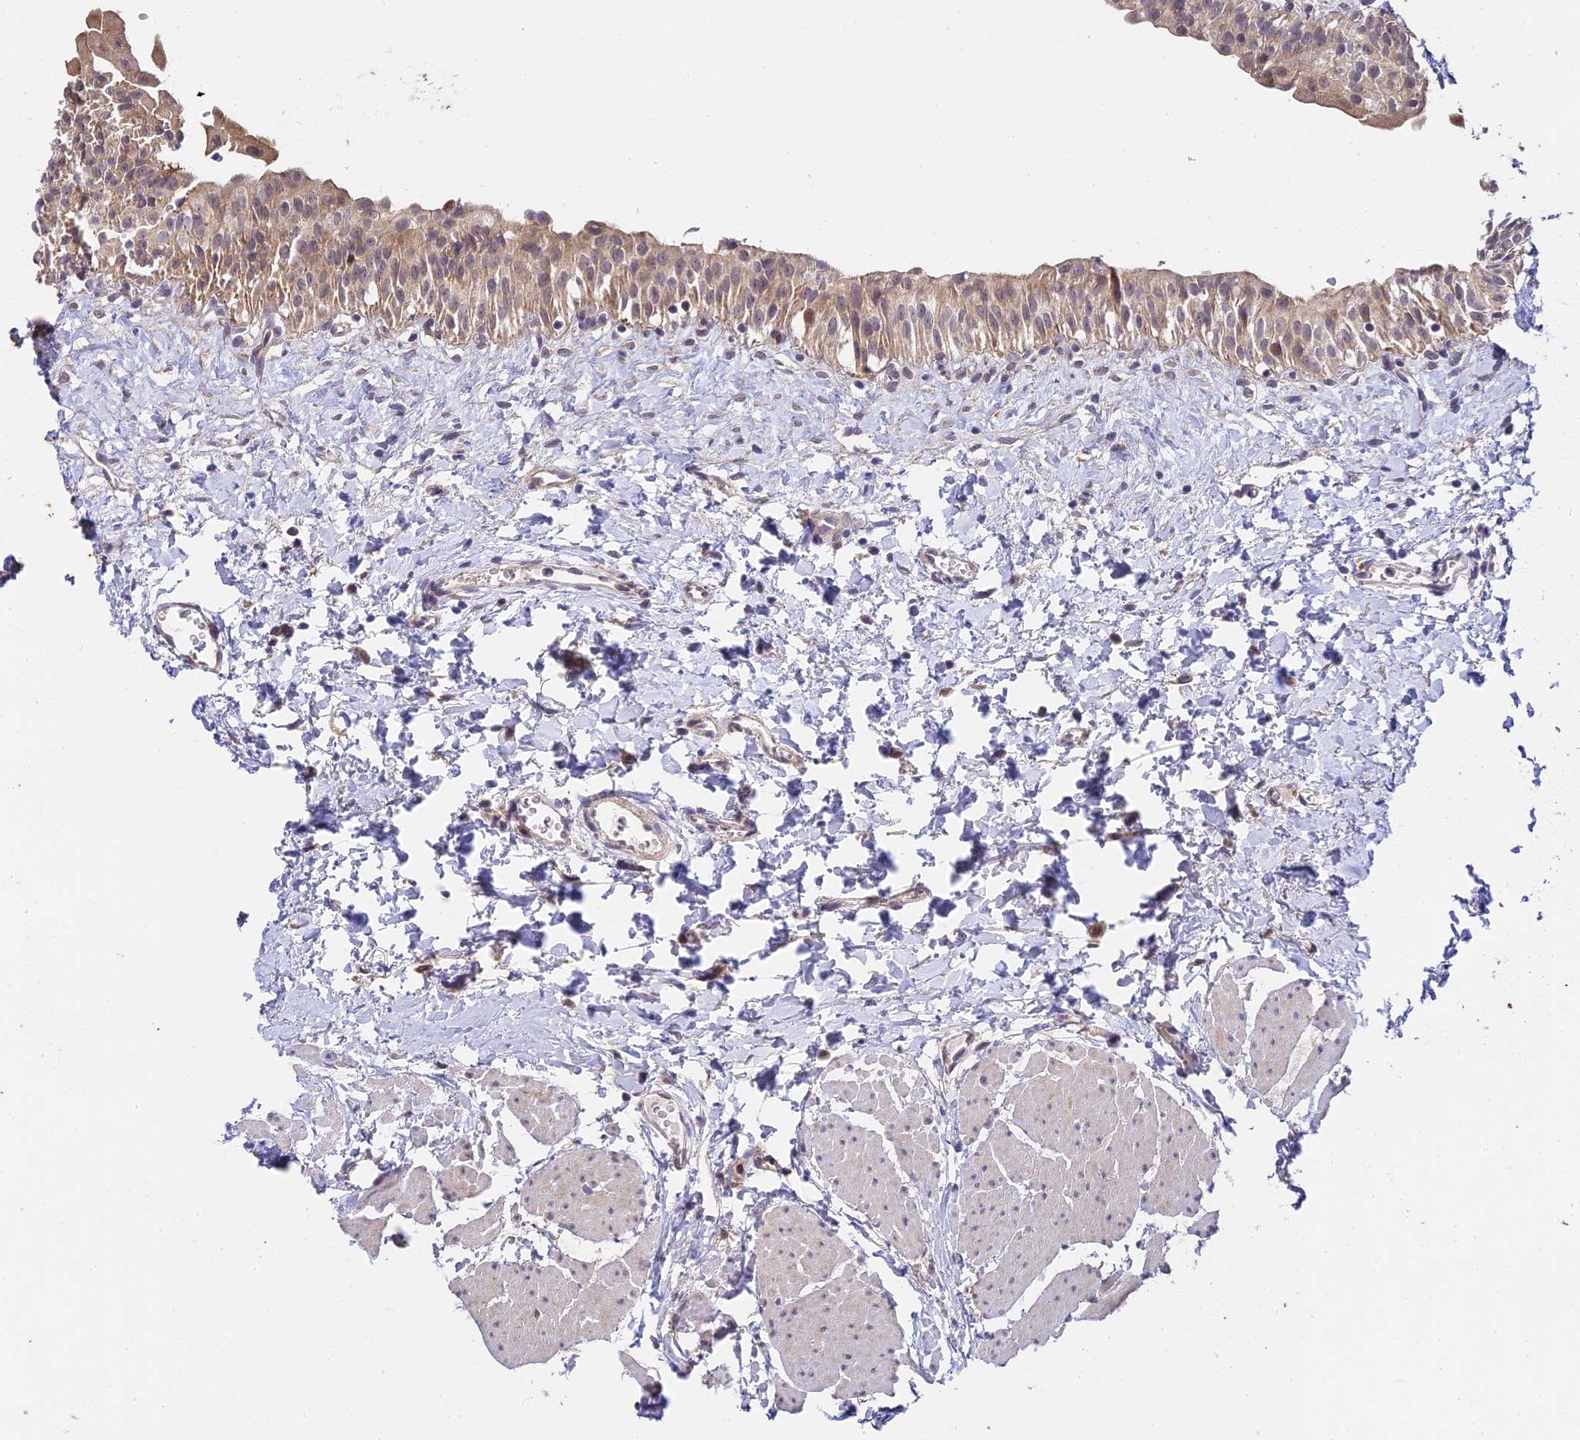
{"staining": {"intensity": "weak", "quantity": ">75%", "location": "cytoplasmic/membranous"}, "tissue": "urinary bladder", "cell_type": "Urothelial cells", "image_type": "normal", "snomed": [{"axis": "morphology", "description": "Normal tissue, NOS"}, {"axis": "topography", "description": "Urinary bladder"}], "caption": "This is an image of IHC staining of benign urinary bladder, which shows weak positivity in the cytoplasmic/membranous of urothelial cells.", "gene": "C3orf20", "patient": {"sex": "male", "age": 51}}